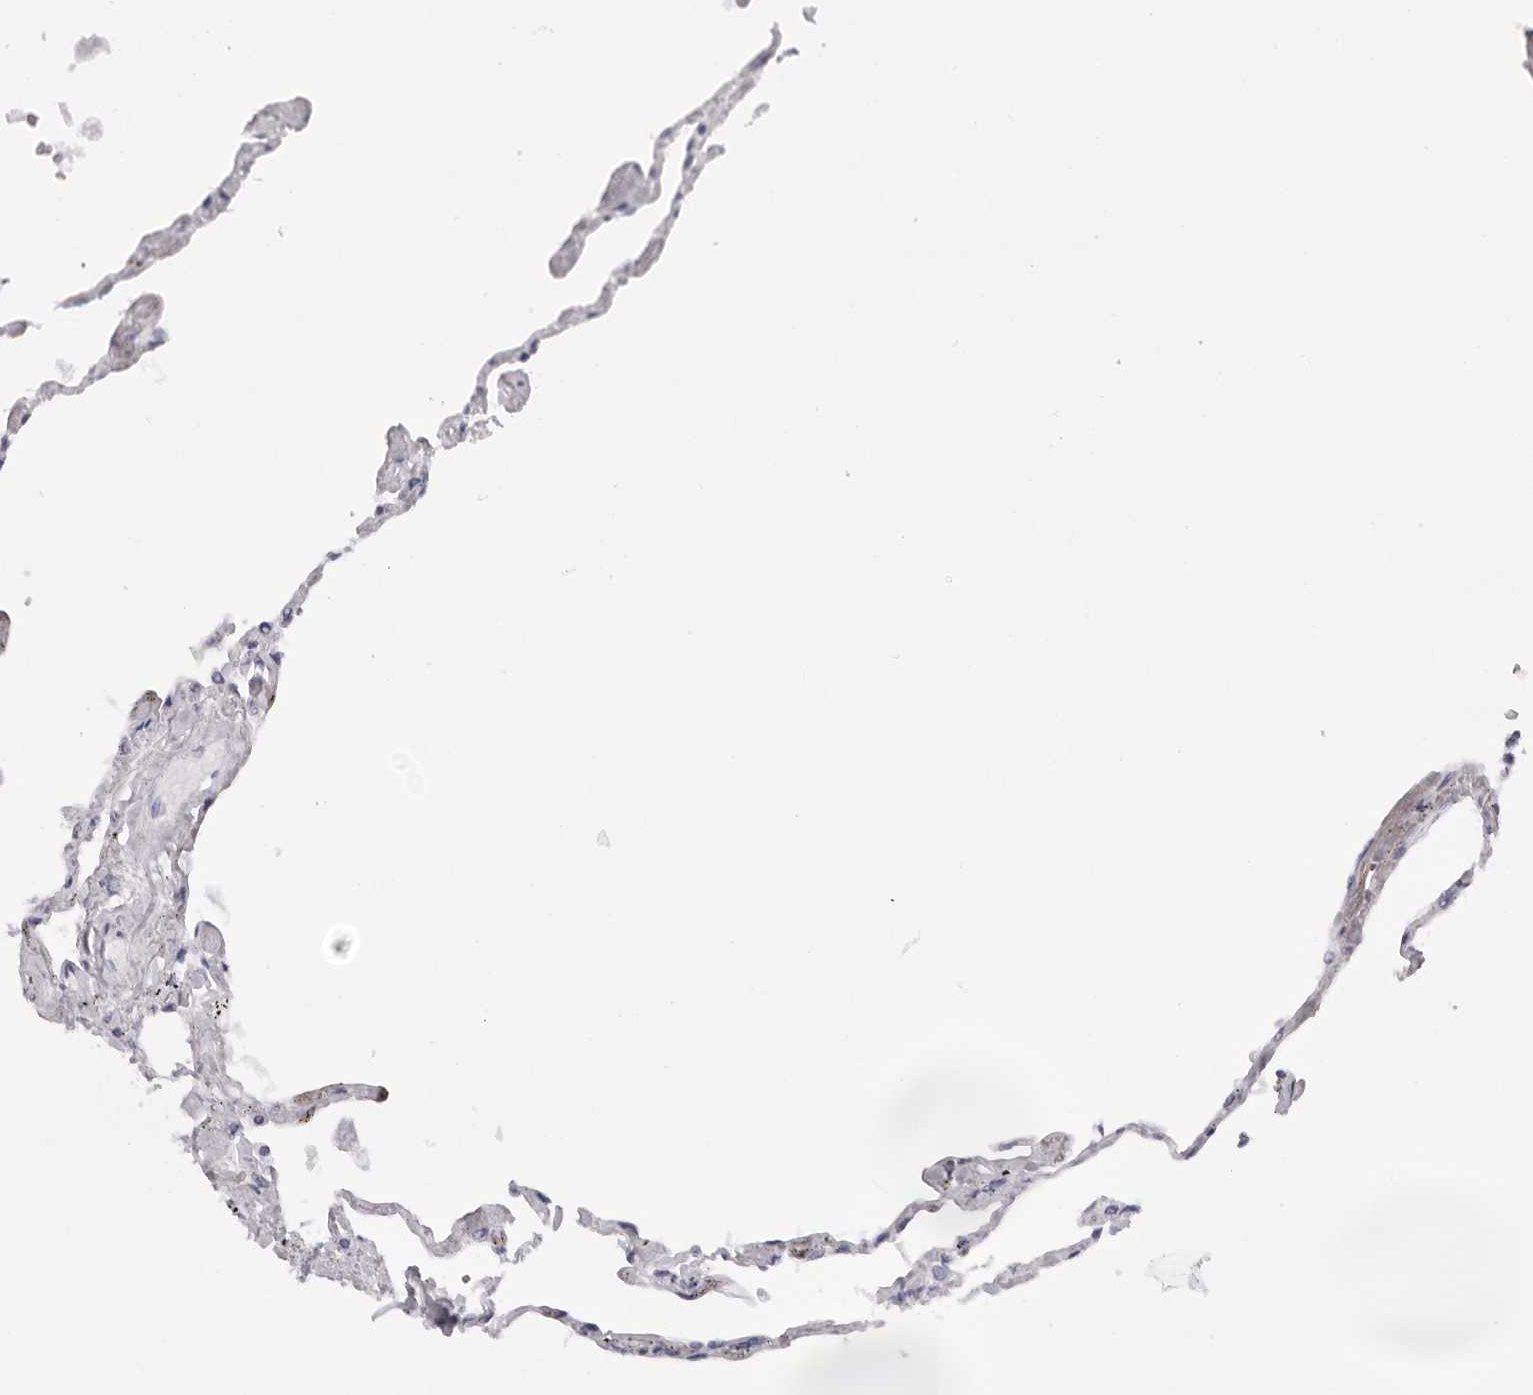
{"staining": {"intensity": "negative", "quantity": "none", "location": "none"}, "tissue": "lung", "cell_type": "Alveolar cells", "image_type": "normal", "snomed": [{"axis": "morphology", "description": "Normal tissue, NOS"}, {"axis": "topography", "description": "Lung"}], "caption": "Immunohistochemical staining of normal lung displays no significant expression in alveolar cells.", "gene": "RHO", "patient": {"sex": "female", "age": 67}}